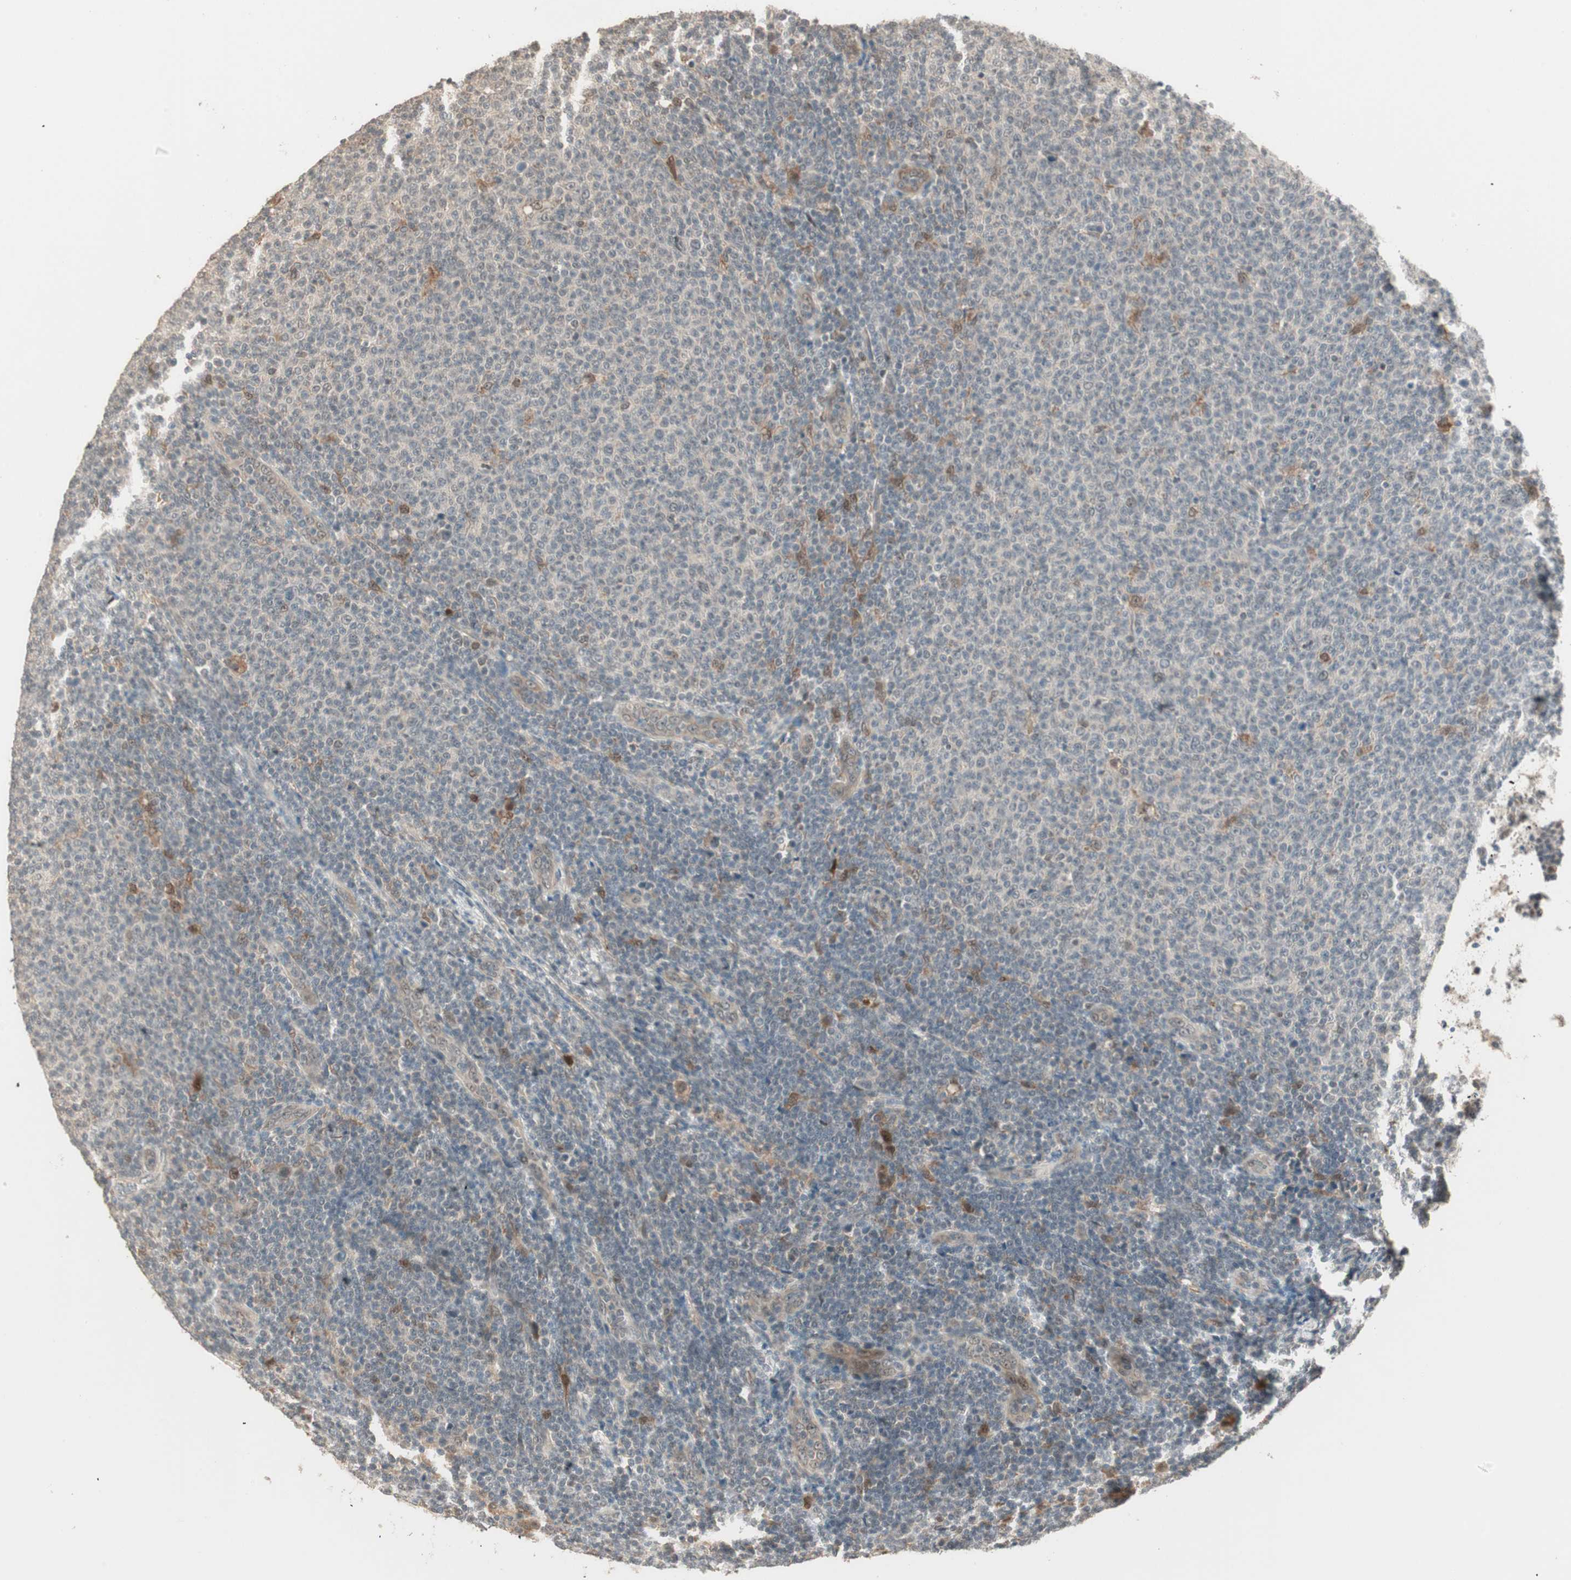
{"staining": {"intensity": "weak", "quantity": "<25%", "location": "cytoplasmic/membranous"}, "tissue": "lymphoma", "cell_type": "Tumor cells", "image_type": "cancer", "snomed": [{"axis": "morphology", "description": "Malignant lymphoma, non-Hodgkin's type, Low grade"}, {"axis": "topography", "description": "Lymph node"}], "caption": "Lymphoma was stained to show a protein in brown. There is no significant staining in tumor cells.", "gene": "ZSCAN31", "patient": {"sex": "male", "age": 66}}